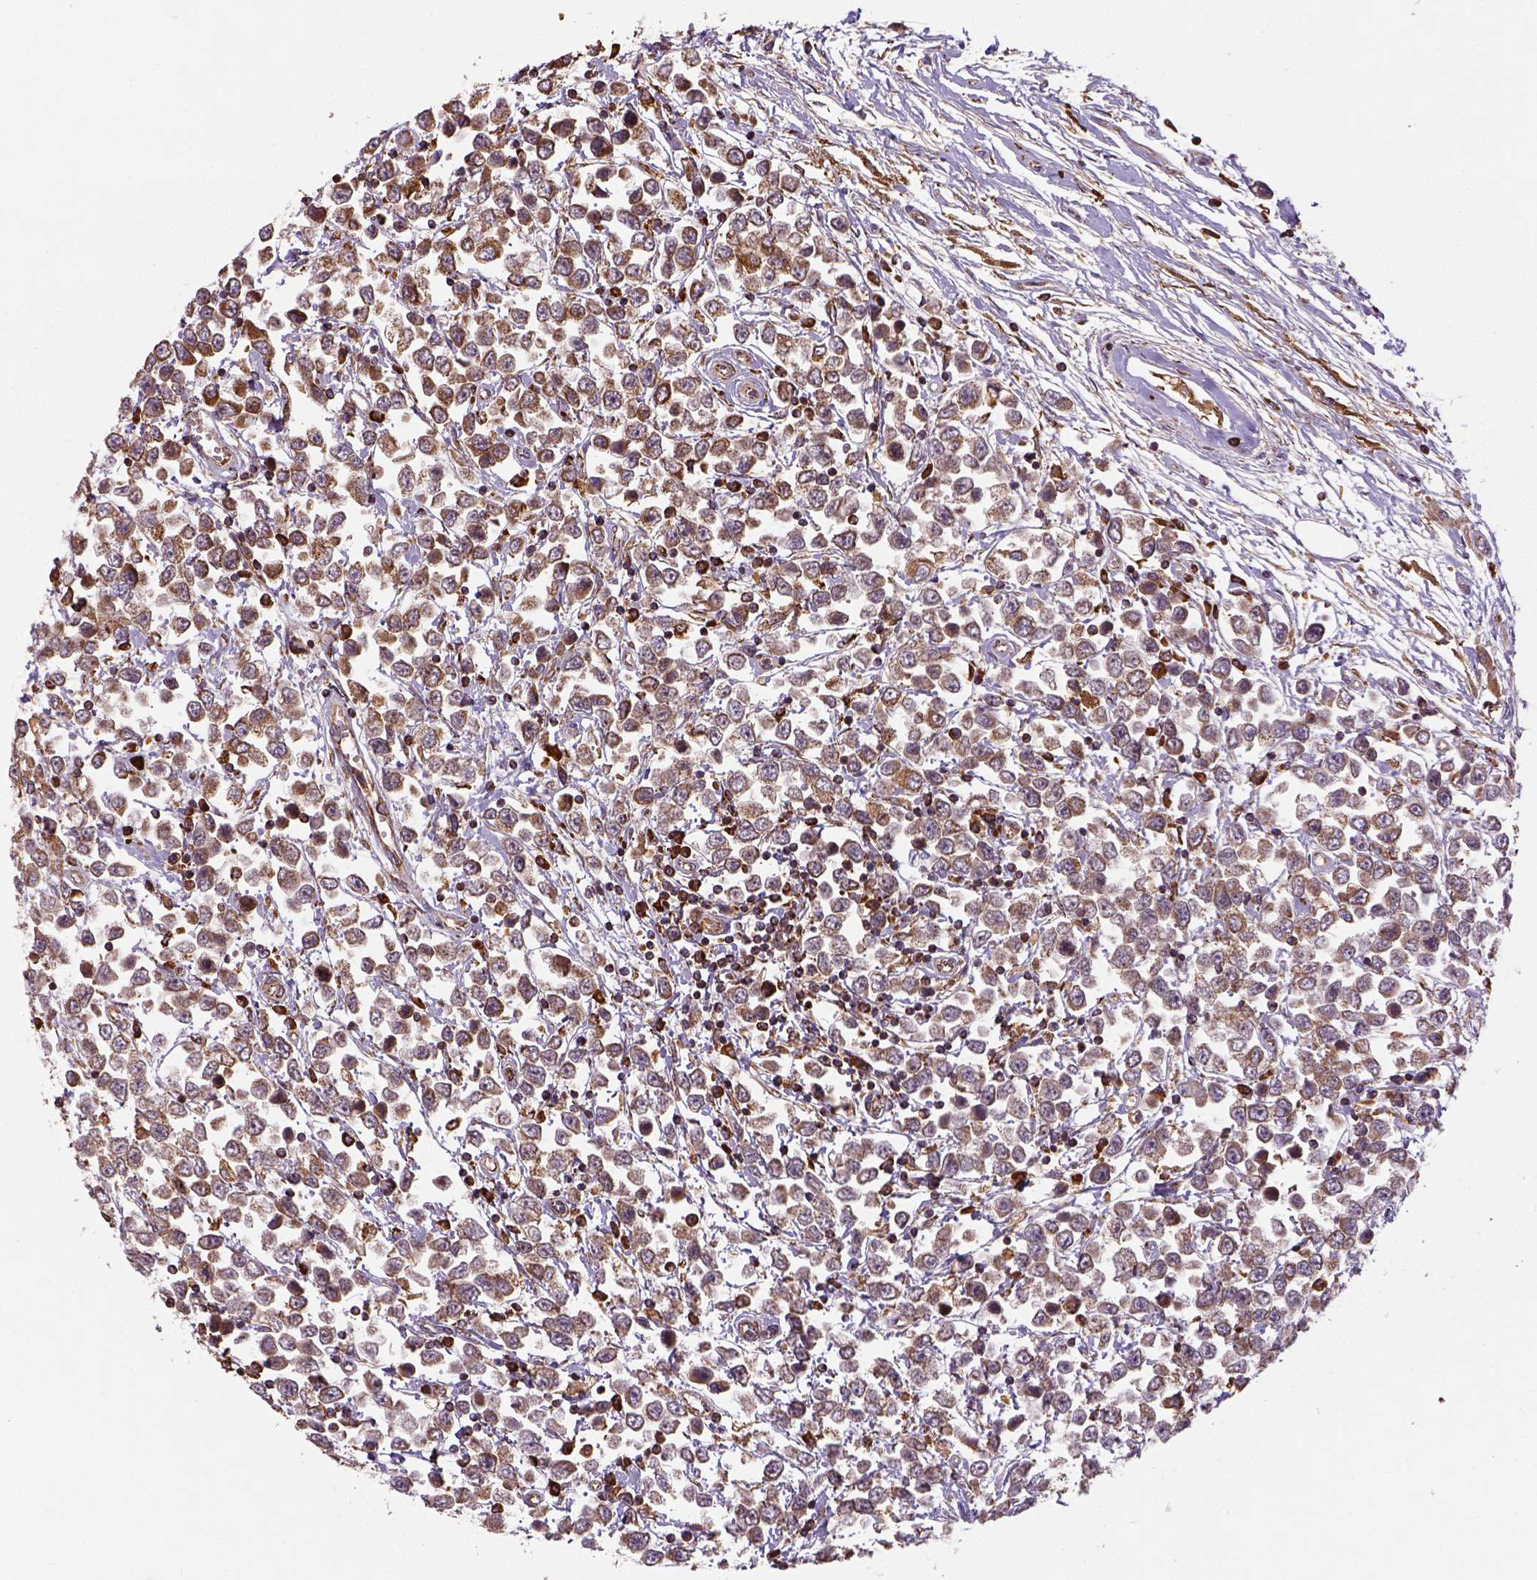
{"staining": {"intensity": "moderate", "quantity": ">75%", "location": "cytoplasmic/membranous"}, "tissue": "testis cancer", "cell_type": "Tumor cells", "image_type": "cancer", "snomed": [{"axis": "morphology", "description": "Seminoma, NOS"}, {"axis": "topography", "description": "Testis"}], "caption": "Immunohistochemistry micrograph of neoplastic tissue: testis cancer stained using IHC reveals medium levels of moderate protein expression localized specifically in the cytoplasmic/membranous of tumor cells, appearing as a cytoplasmic/membranous brown color.", "gene": "MAPK8IP3", "patient": {"sex": "male", "age": 34}}